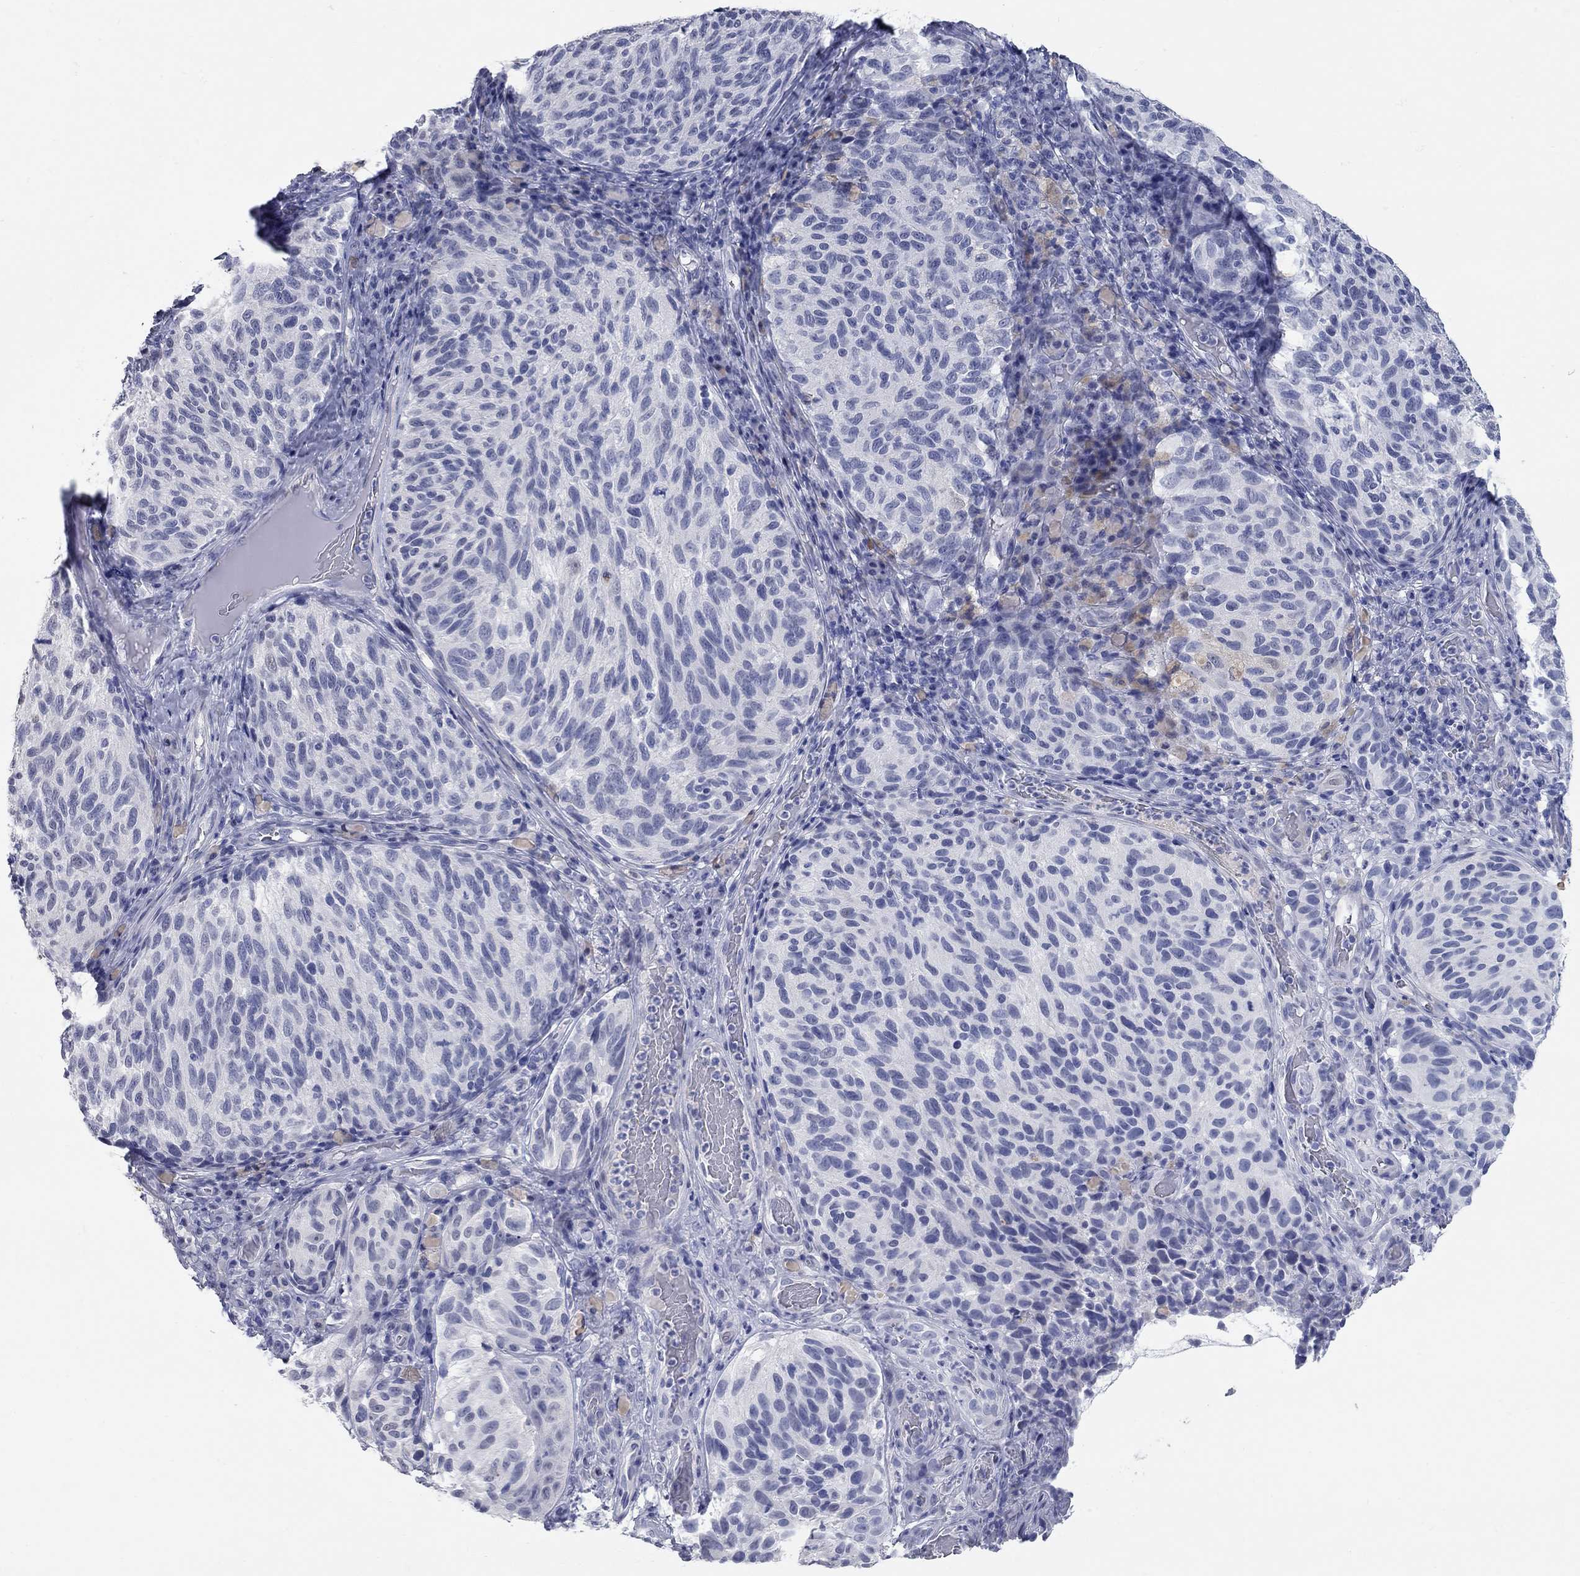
{"staining": {"intensity": "negative", "quantity": "none", "location": "none"}, "tissue": "melanoma", "cell_type": "Tumor cells", "image_type": "cancer", "snomed": [{"axis": "morphology", "description": "Malignant melanoma, NOS"}, {"axis": "topography", "description": "Skin"}], "caption": "High magnification brightfield microscopy of malignant melanoma stained with DAB (3,3'-diaminobenzidine) (brown) and counterstained with hematoxylin (blue): tumor cells show no significant staining. (Immunohistochemistry (ihc), brightfield microscopy, high magnification).", "gene": "WASF3", "patient": {"sex": "female", "age": 73}}